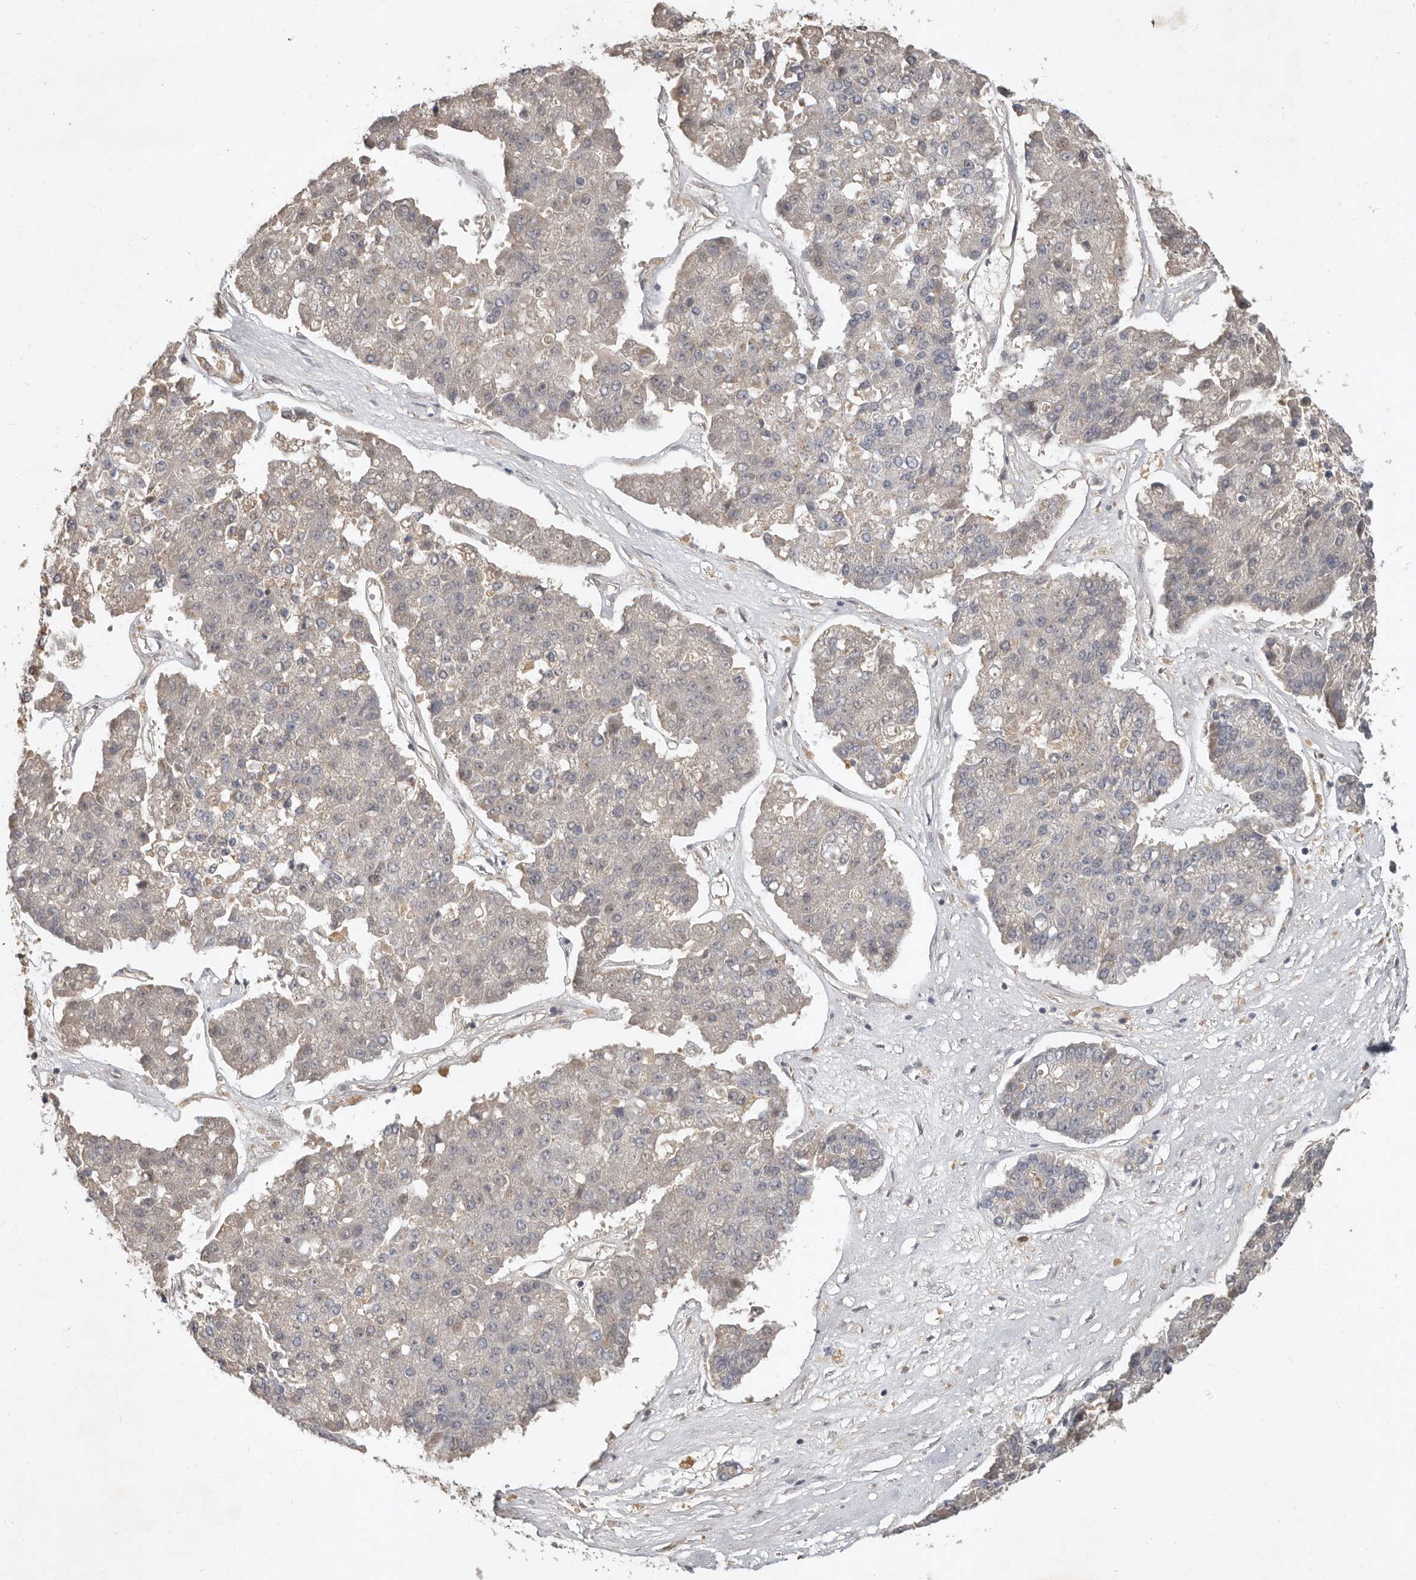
{"staining": {"intensity": "negative", "quantity": "none", "location": "none"}, "tissue": "pancreatic cancer", "cell_type": "Tumor cells", "image_type": "cancer", "snomed": [{"axis": "morphology", "description": "Adenocarcinoma, NOS"}, {"axis": "topography", "description": "Pancreas"}], "caption": "Image shows no significant protein staining in tumor cells of adenocarcinoma (pancreatic).", "gene": "MICALL2", "patient": {"sex": "male", "age": 50}}